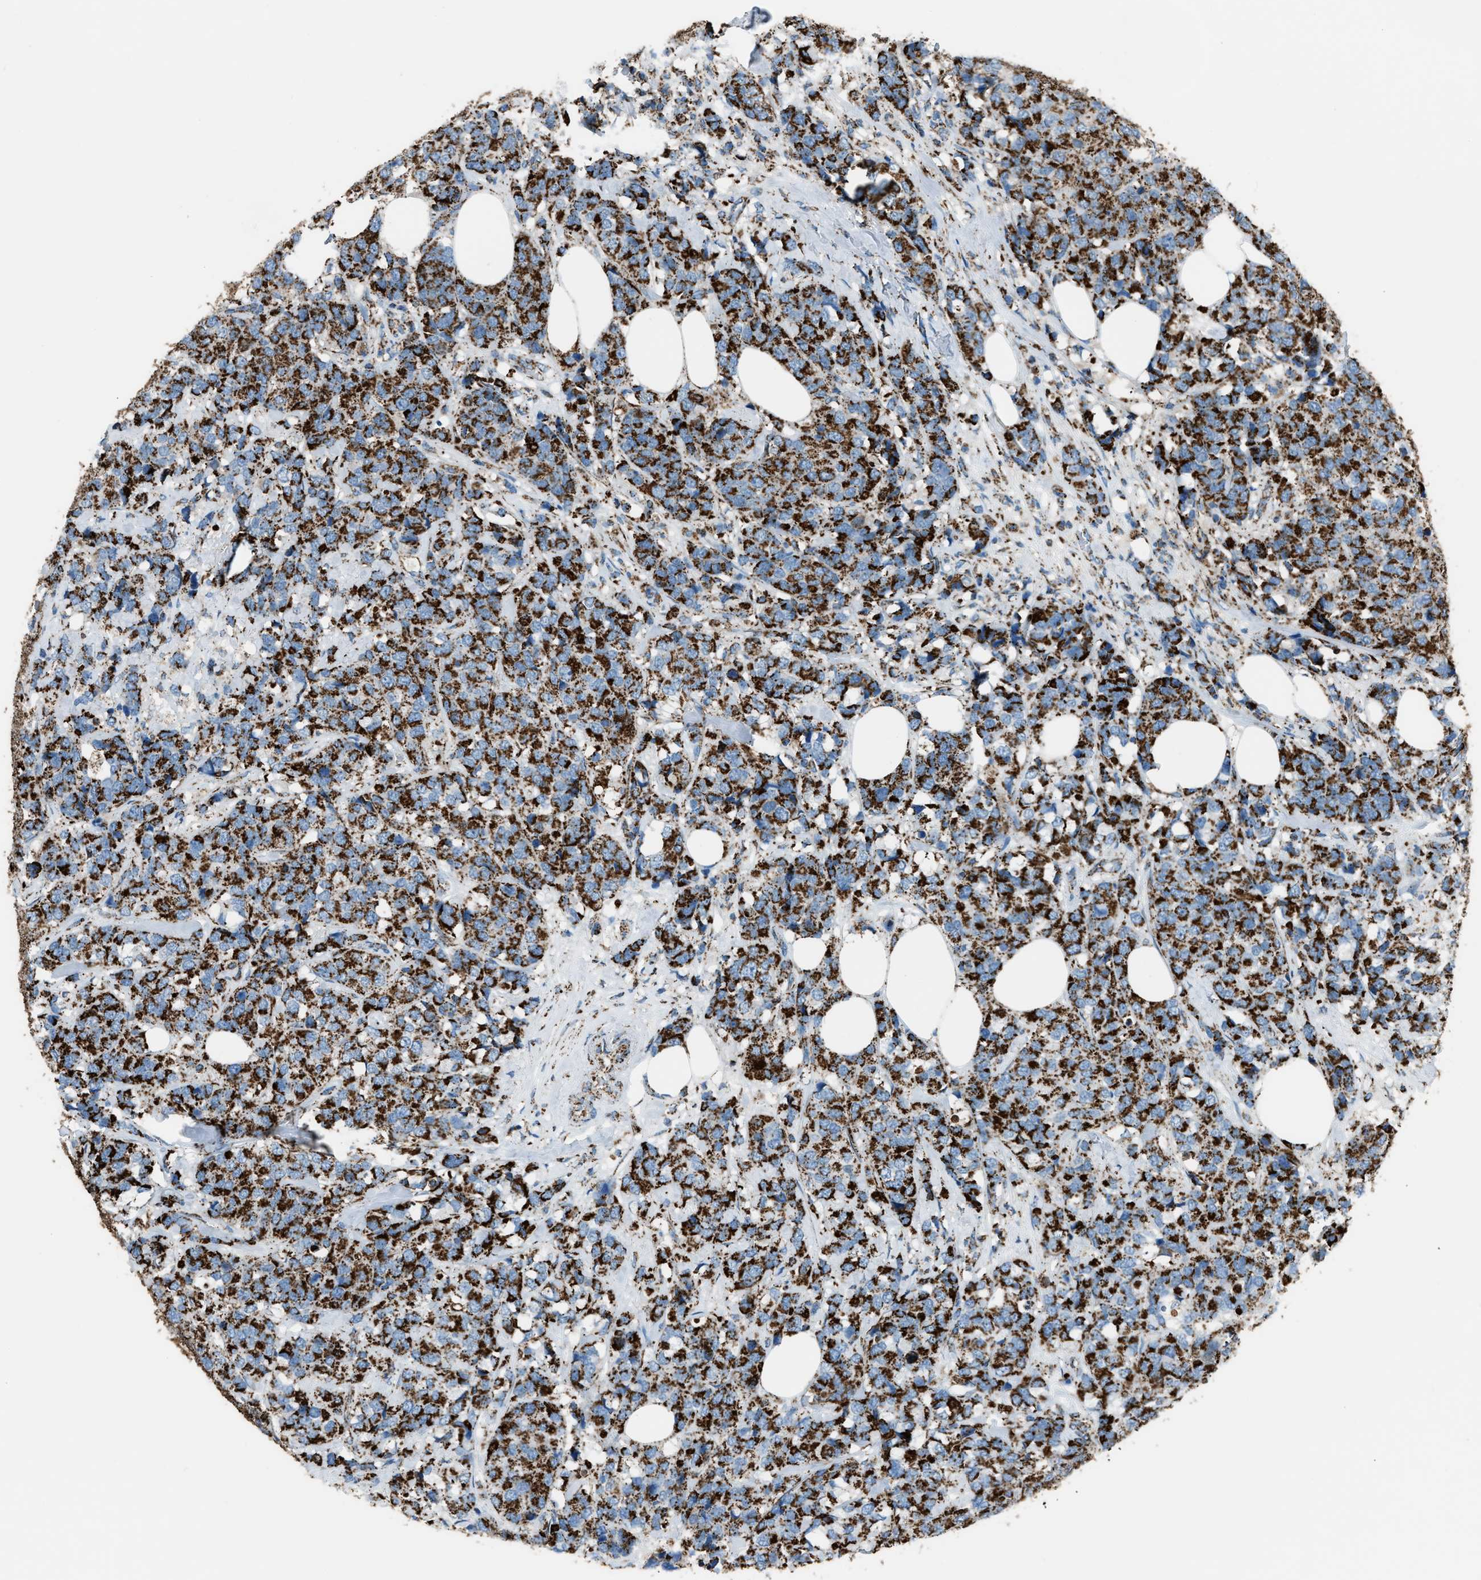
{"staining": {"intensity": "strong", "quantity": ">75%", "location": "cytoplasmic/membranous"}, "tissue": "breast cancer", "cell_type": "Tumor cells", "image_type": "cancer", "snomed": [{"axis": "morphology", "description": "Lobular carcinoma"}, {"axis": "topography", "description": "Breast"}], "caption": "Immunohistochemical staining of human breast cancer exhibits high levels of strong cytoplasmic/membranous protein staining in about >75% of tumor cells.", "gene": "MDH2", "patient": {"sex": "female", "age": 59}}